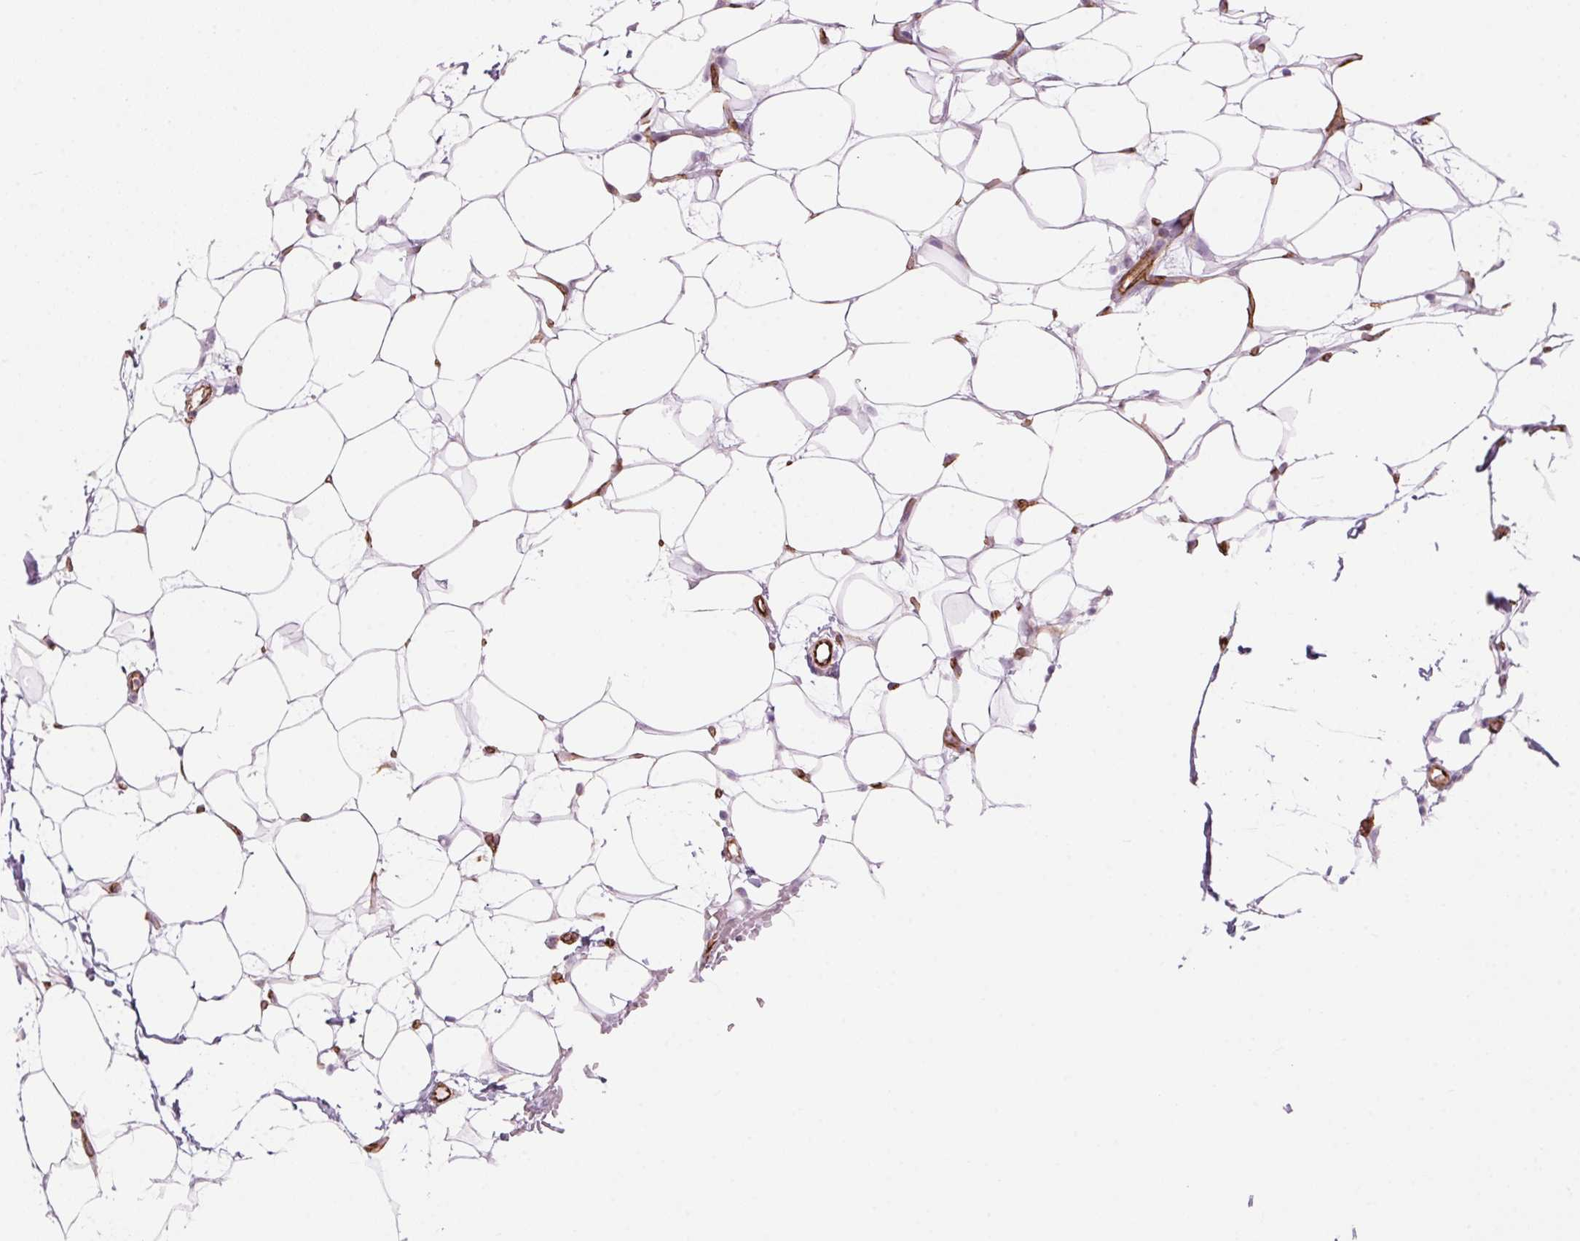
{"staining": {"intensity": "negative", "quantity": "none", "location": "none"}, "tissue": "breast cancer", "cell_type": "Tumor cells", "image_type": "cancer", "snomed": [{"axis": "morphology", "description": "Lobular carcinoma"}, {"axis": "topography", "description": "Breast"}], "caption": "IHC micrograph of lobular carcinoma (breast) stained for a protein (brown), which displays no positivity in tumor cells.", "gene": "CLPS", "patient": {"sex": "female", "age": 49}}